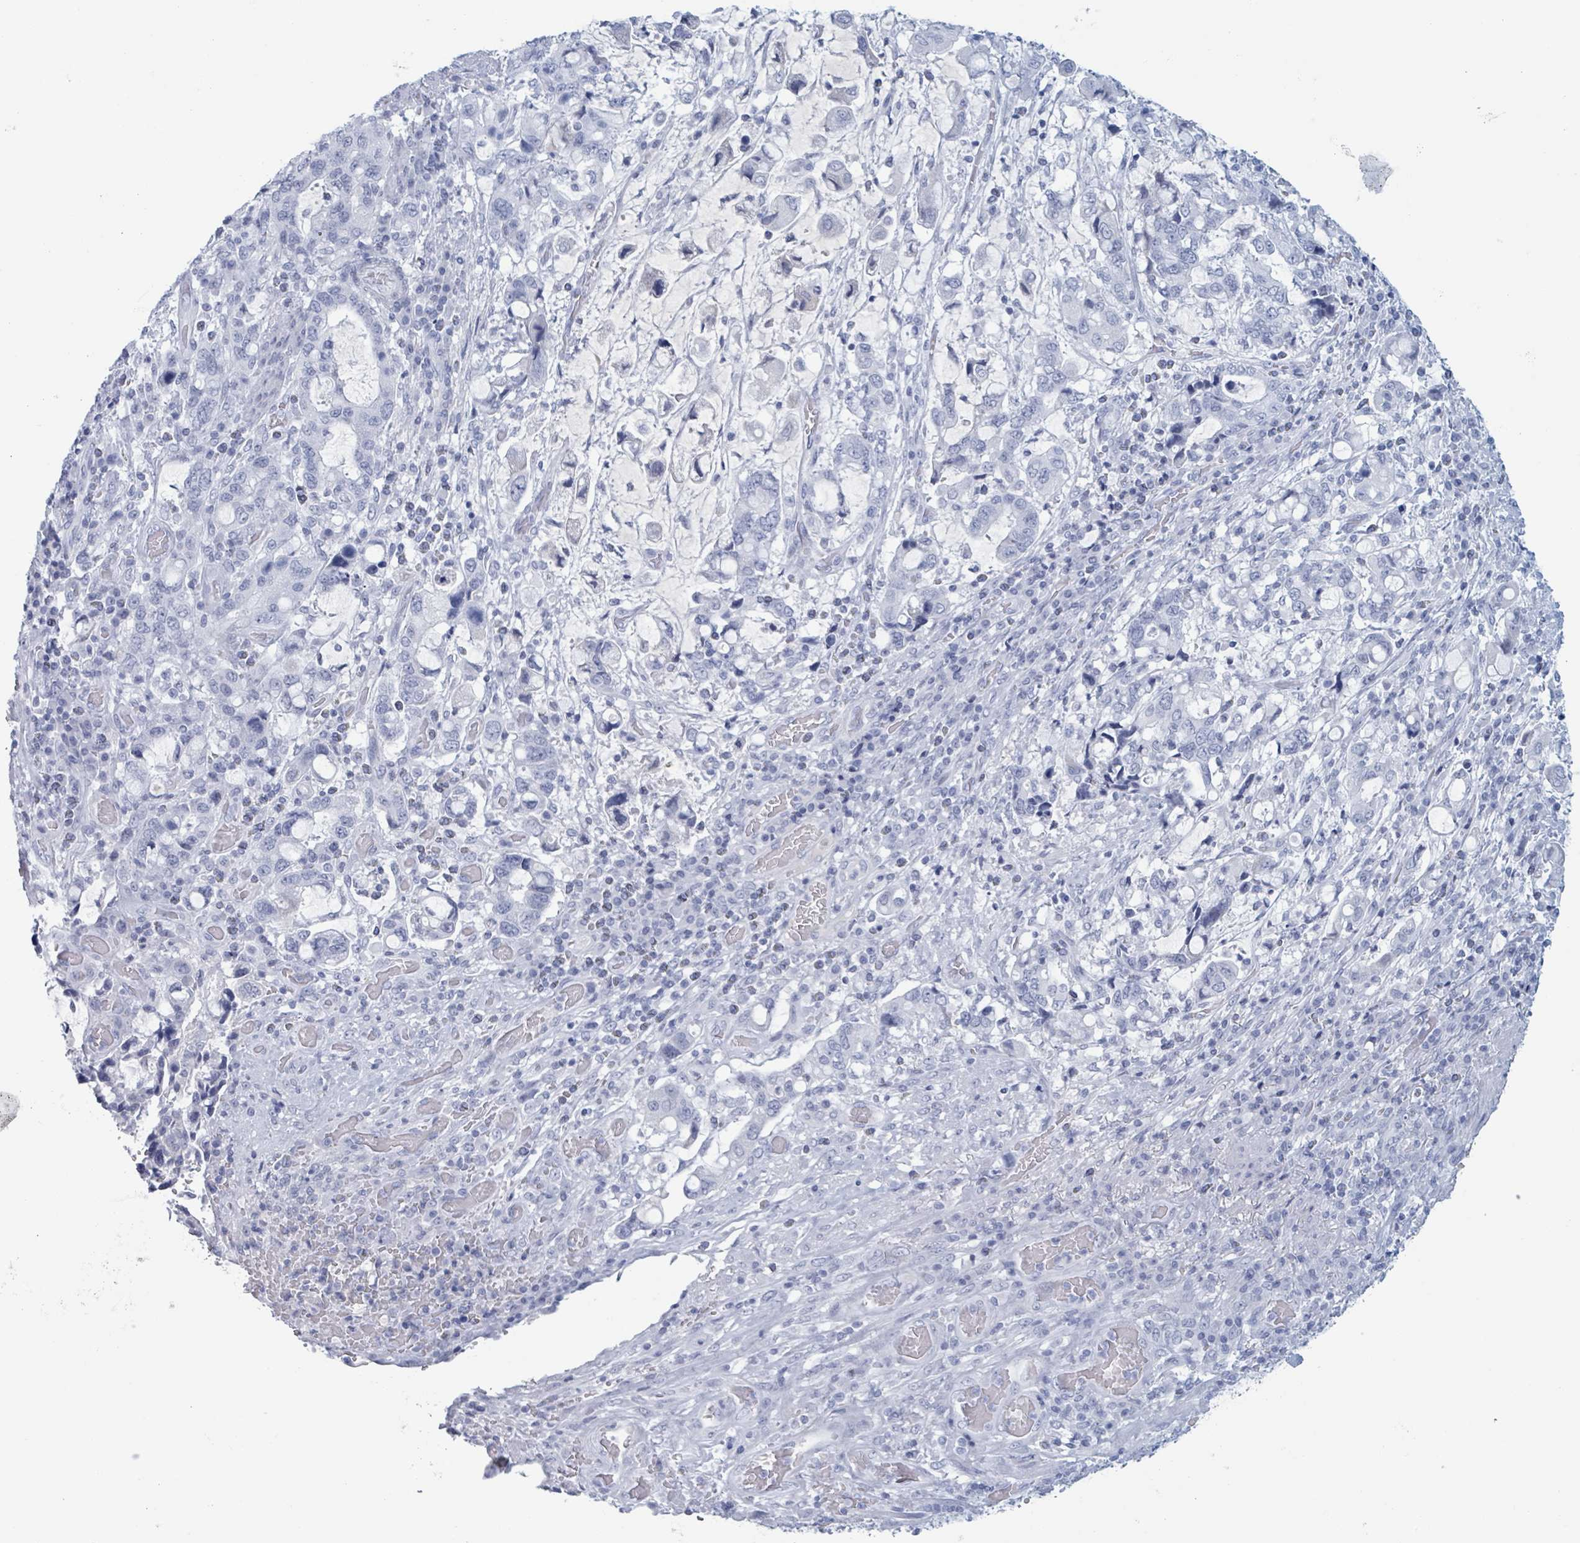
{"staining": {"intensity": "negative", "quantity": "none", "location": "none"}, "tissue": "stomach cancer", "cell_type": "Tumor cells", "image_type": "cancer", "snomed": [{"axis": "morphology", "description": "Adenocarcinoma, NOS"}, {"axis": "topography", "description": "Stomach, upper"}, {"axis": "topography", "description": "Stomach"}], "caption": "Tumor cells show no significant protein expression in stomach cancer (adenocarcinoma). Brightfield microscopy of immunohistochemistry stained with DAB (3,3'-diaminobenzidine) (brown) and hematoxylin (blue), captured at high magnification.", "gene": "KLK4", "patient": {"sex": "male", "age": 62}}